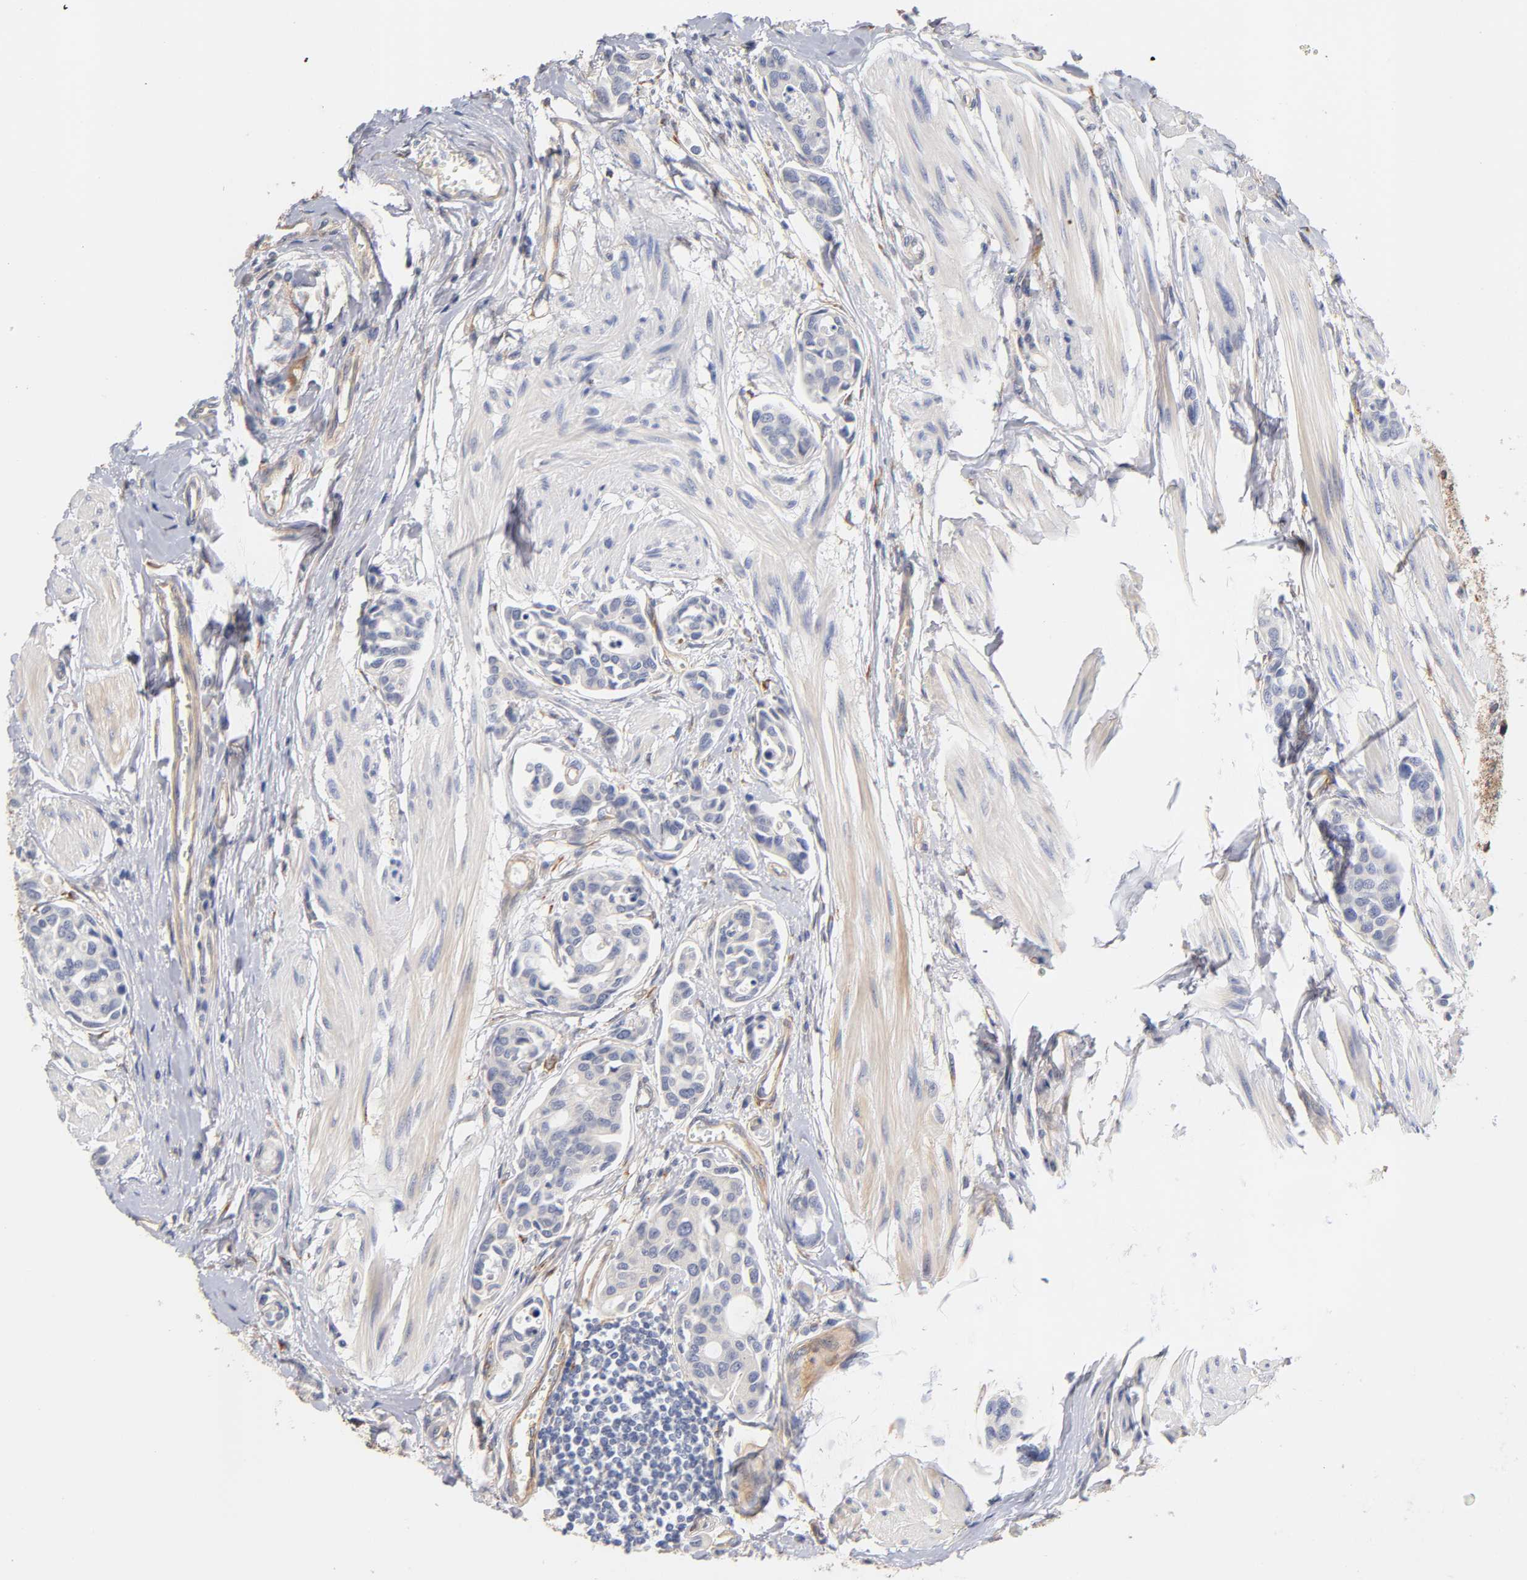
{"staining": {"intensity": "negative", "quantity": "none", "location": "none"}, "tissue": "urothelial cancer", "cell_type": "Tumor cells", "image_type": "cancer", "snomed": [{"axis": "morphology", "description": "Urothelial carcinoma, High grade"}, {"axis": "topography", "description": "Urinary bladder"}], "caption": "Tumor cells show no significant protein staining in high-grade urothelial carcinoma.", "gene": "LAMB1", "patient": {"sex": "male", "age": 78}}